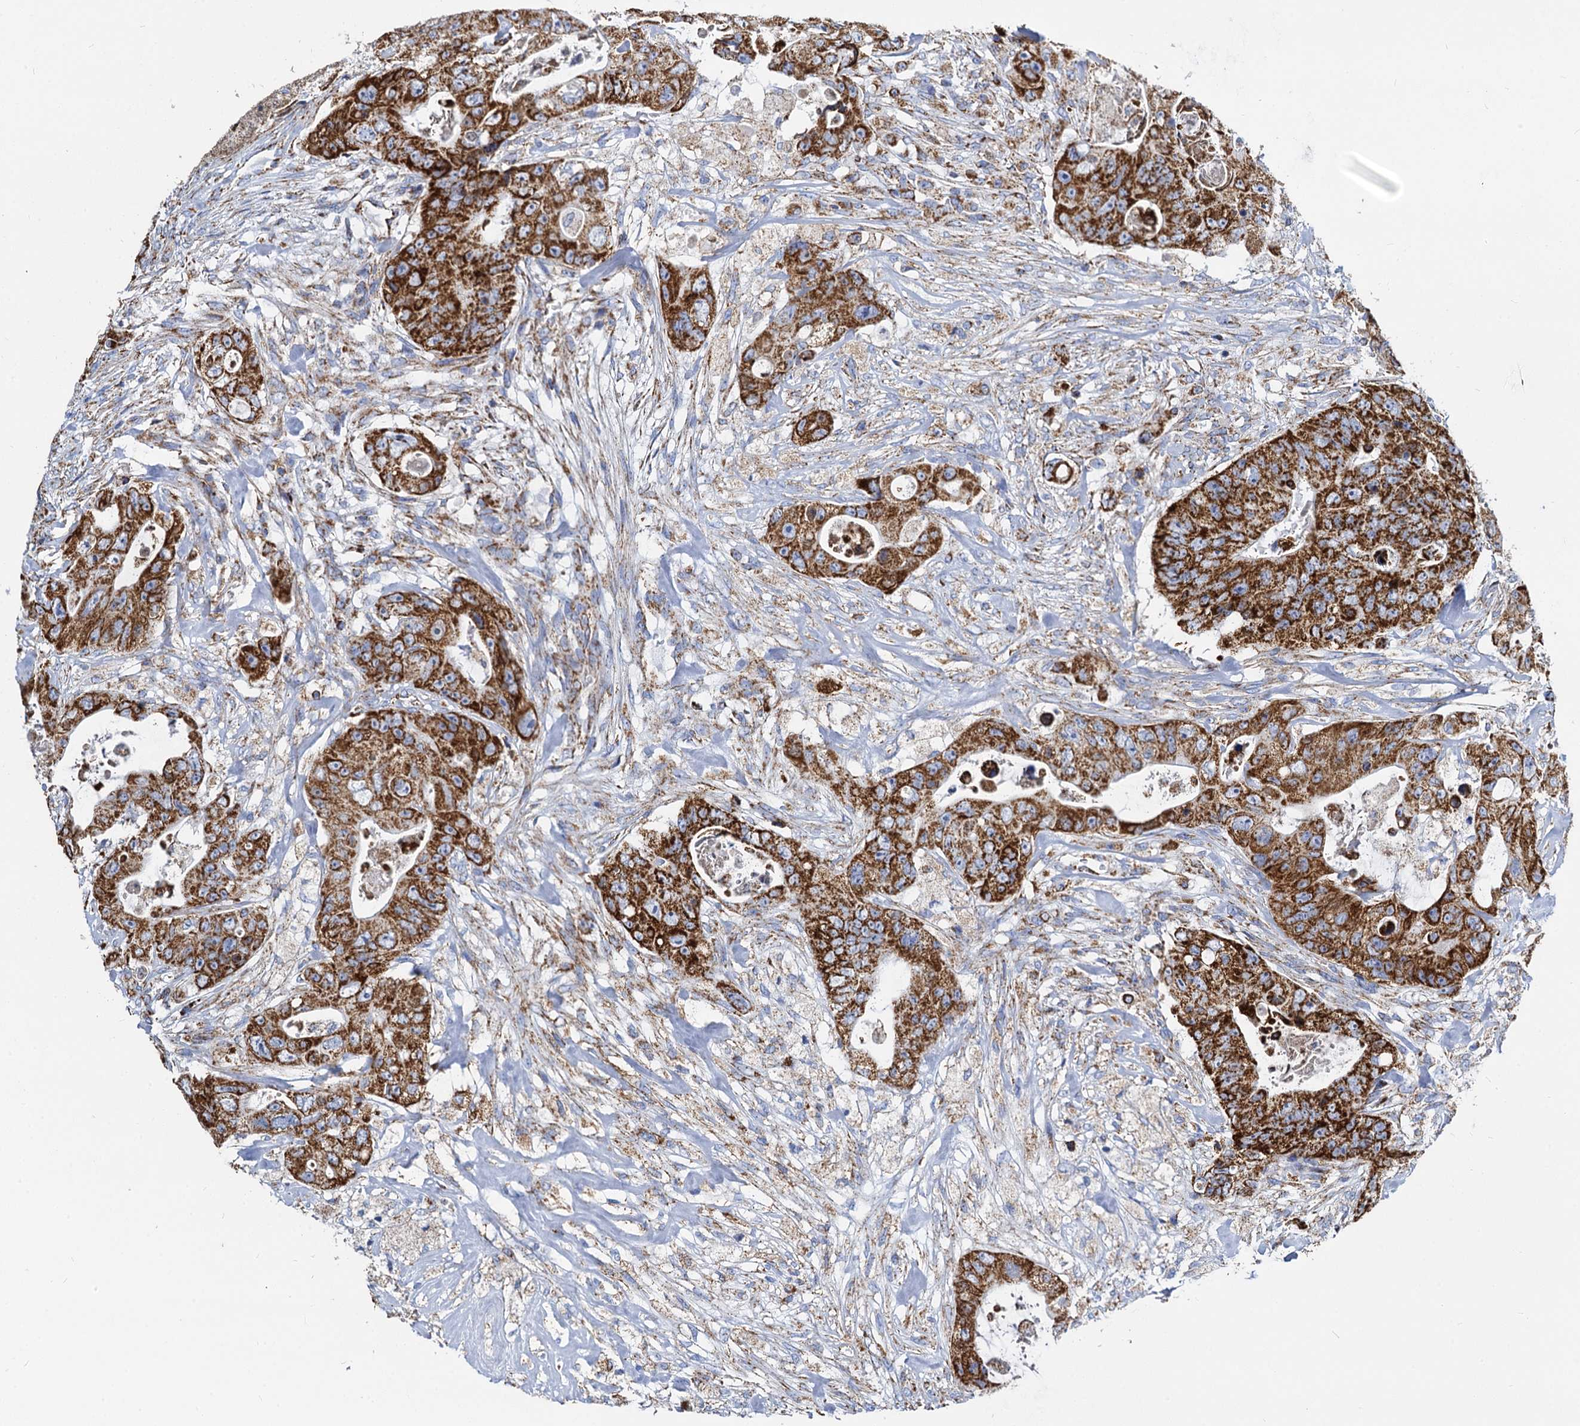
{"staining": {"intensity": "strong", "quantity": ">75%", "location": "cytoplasmic/membranous"}, "tissue": "colorectal cancer", "cell_type": "Tumor cells", "image_type": "cancer", "snomed": [{"axis": "morphology", "description": "Adenocarcinoma, NOS"}, {"axis": "topography", "description": "Colon"}], "caption": "Protein staining exhibits strong cytoplasmic/membranous staining in approximately >75% of tumor cells in colorectal cancer (adenocarcinoma).", "gene": "TIMM10", "patient": {"sex": "female", "age": 46}}